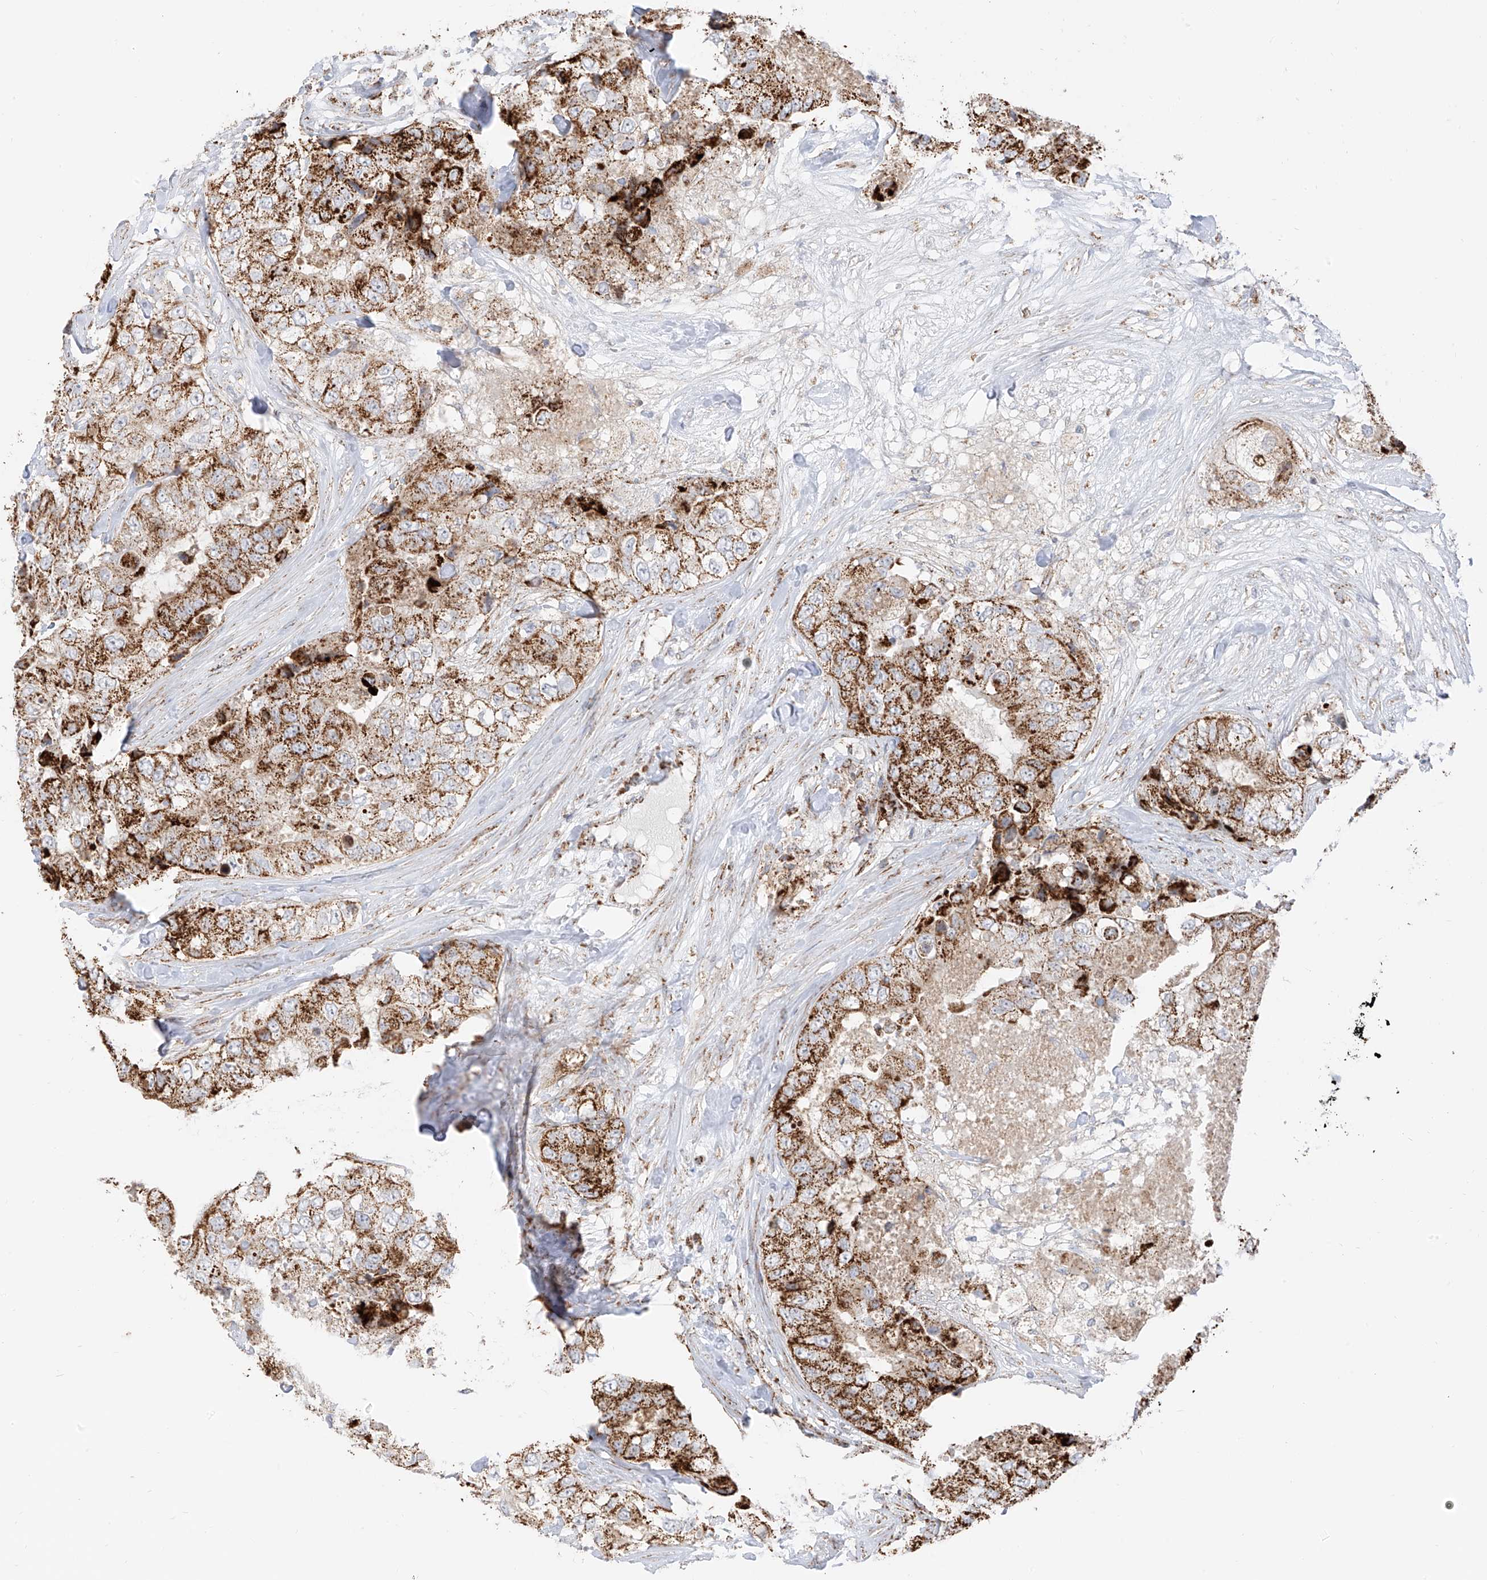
{"staining": {"intensity": "strong", "quantity": ">75%", "location": "cytoplasmic/membranous"}, "tissue": "breast cancer", "cell_type": "Tumor cells", "image_type": "cancer", "snomed": [{"axis": "morphology", "description": "Duct carcinoma"}, {"axis": "topography", "description": "Breast"}], "caption": "DAB (3,3'-diaminobenzidine) immunohistochemical staining of human breast cancer shows strong cytoplasmic/membranous protein expression in approximately >75% of tumor cells.", "gene": "ETHE1", "patient": {"sex": "female", "age": 62}}